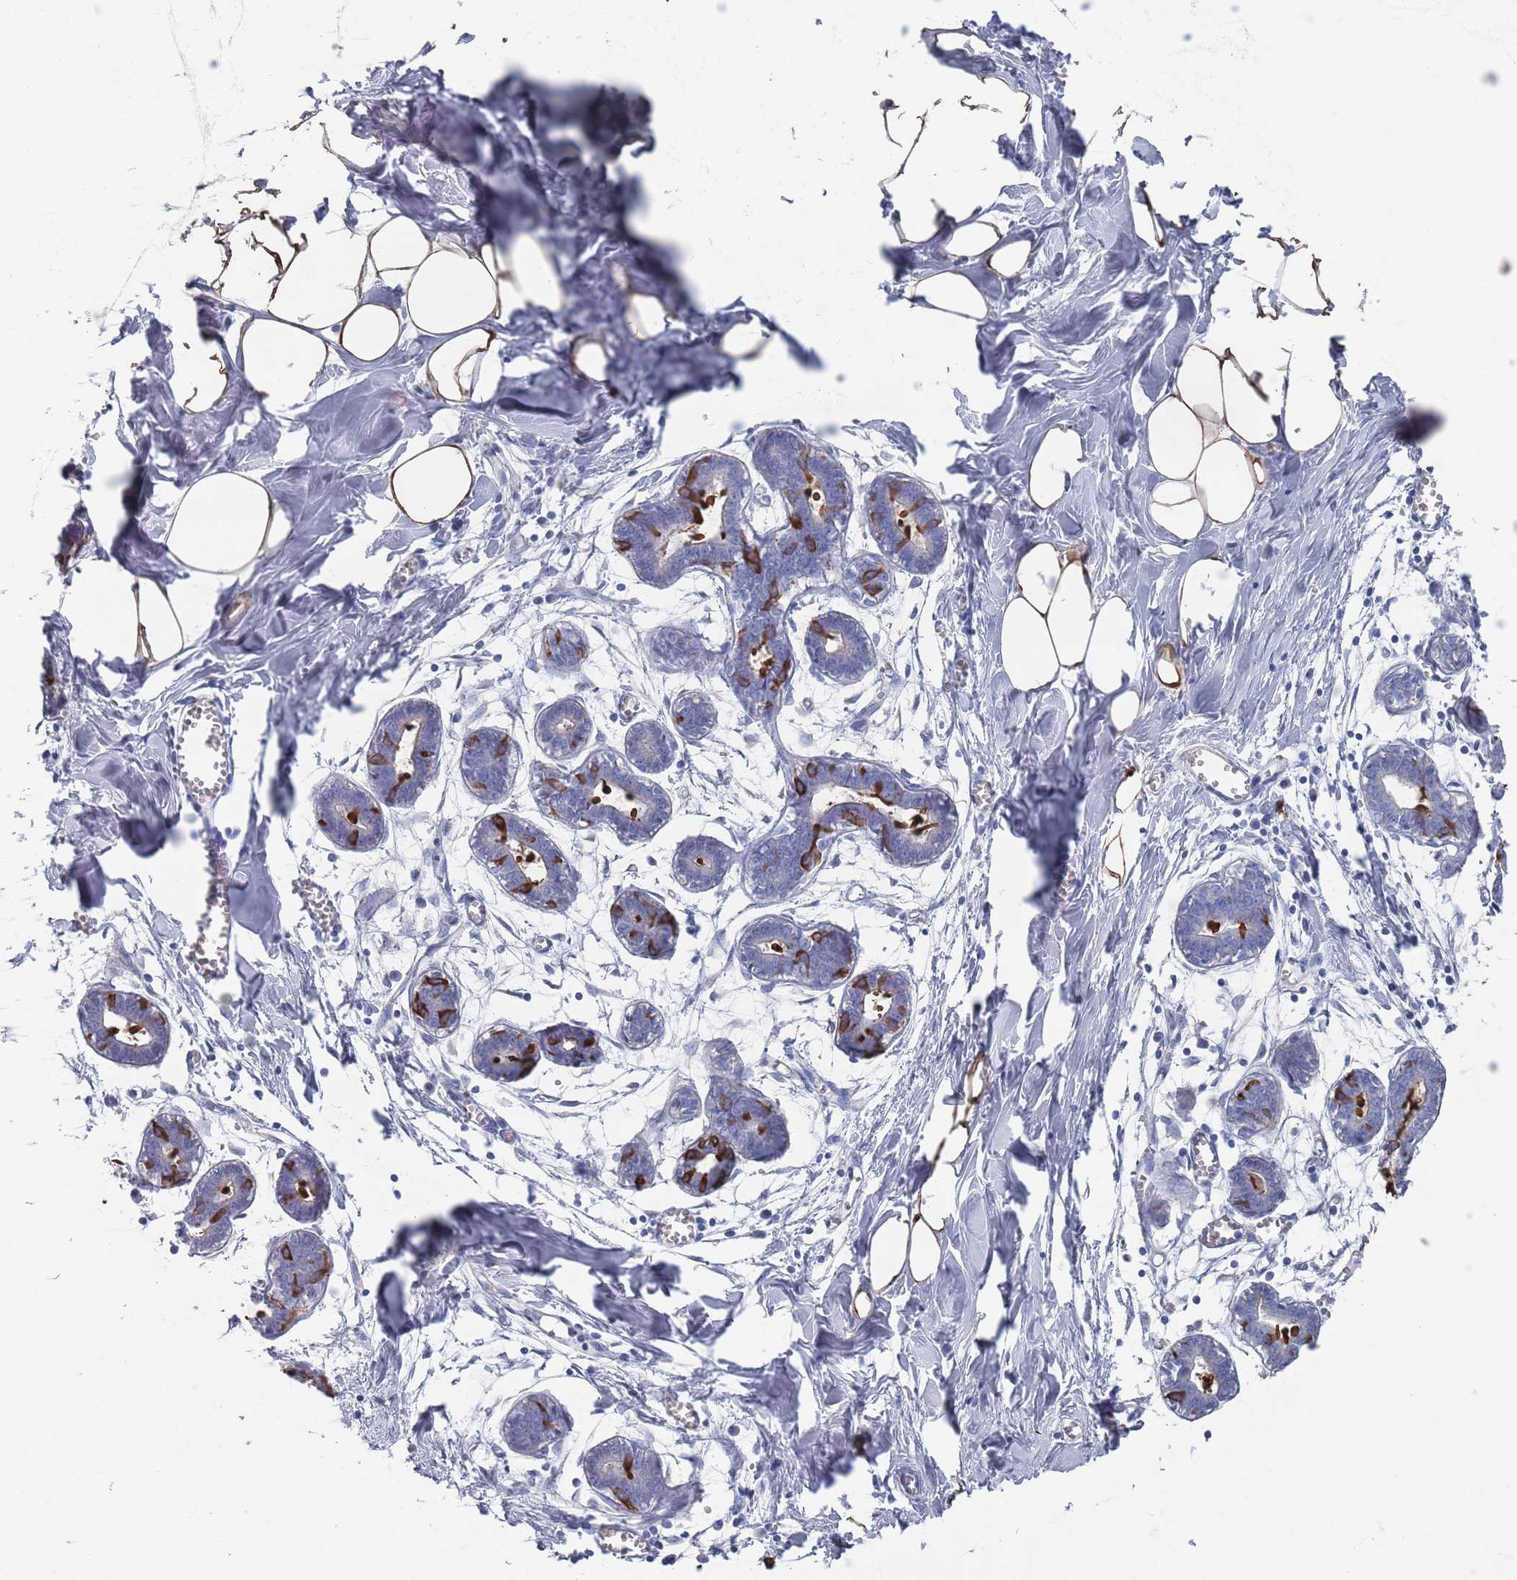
{"staining": {"intensity": "moderate", "quantity": "25%-75%", "location": "cytoplasmic/membranous"}, "tissue": "breast", "cell_type": "Adipocytes", "image_type": "normal", "snomed": [{"axis": "morphology", "description": "Normal tissue, NOS"}, {"axis": "topography", "description": "Breast"}], "caption": "A photomicrograph of human breast stained for a protein reveals moderate cytoplasmic/membranous brown staining in adipocytes. The protein of interest is shown in brown color, while the nuclei are stained blue.", "gene": "TMCO3", "patient": {"sex": "female", "age": 27}}